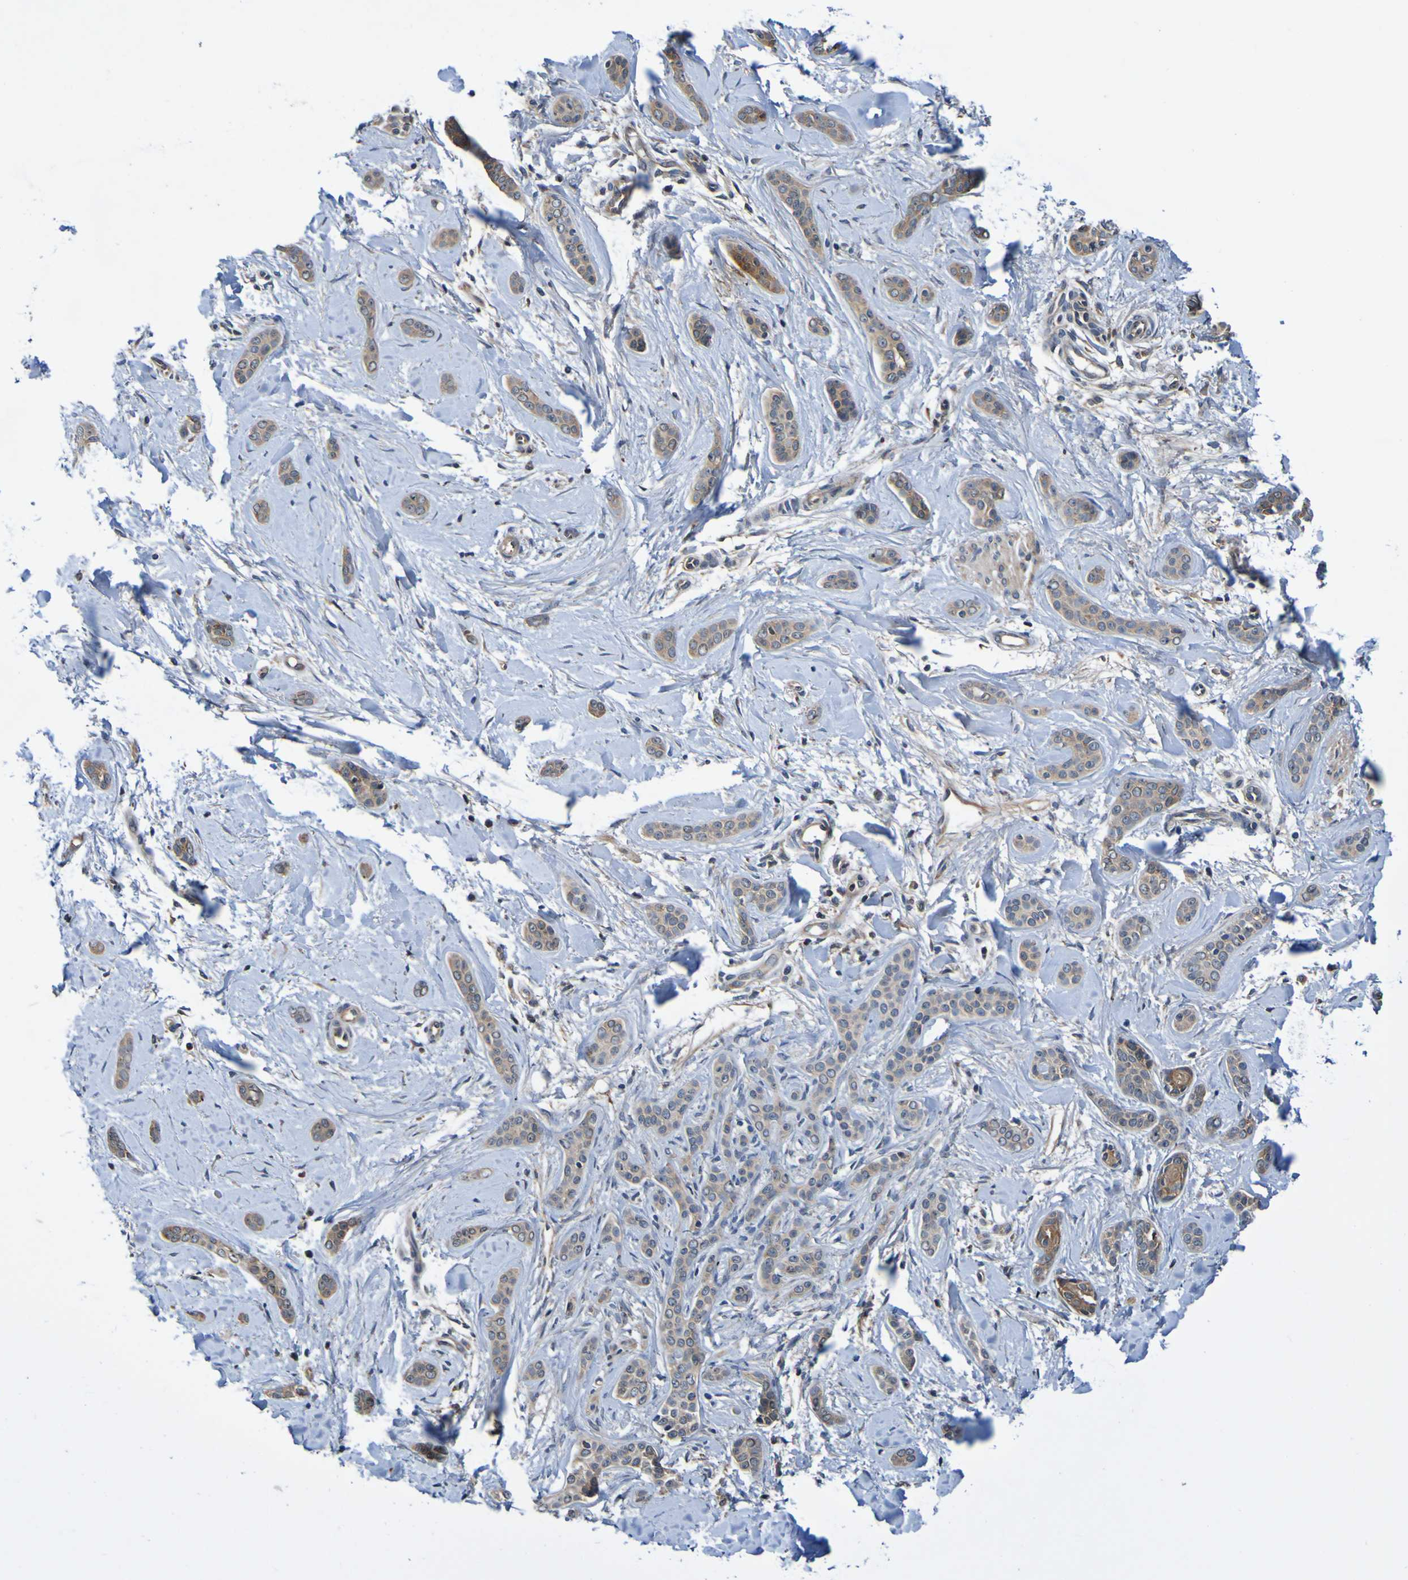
{"staining": {"intensity": "moderate", "quantity": ">75%", "location": "cytoplasmic/membranous"}, "tissue": "skin cancer", "cell_type": "Tumor cells", "image_type": "cancer", "snomed": [{"axis": "morphology", "description": "Basal cell carcinoma"}, {"axis": "morphology", "description": "Adnexal tumor, benign"}, {"axis": "topography", "description": "Skin"}], "caption": "The micrograph reveals staining of skin basal cell carcinoma, revealing moderate cytoplasmic/membranous protein positivity (brown color) within tumor cells.", "gene": "AXIN1", "patient": {"sex": "female", "age": 42}}